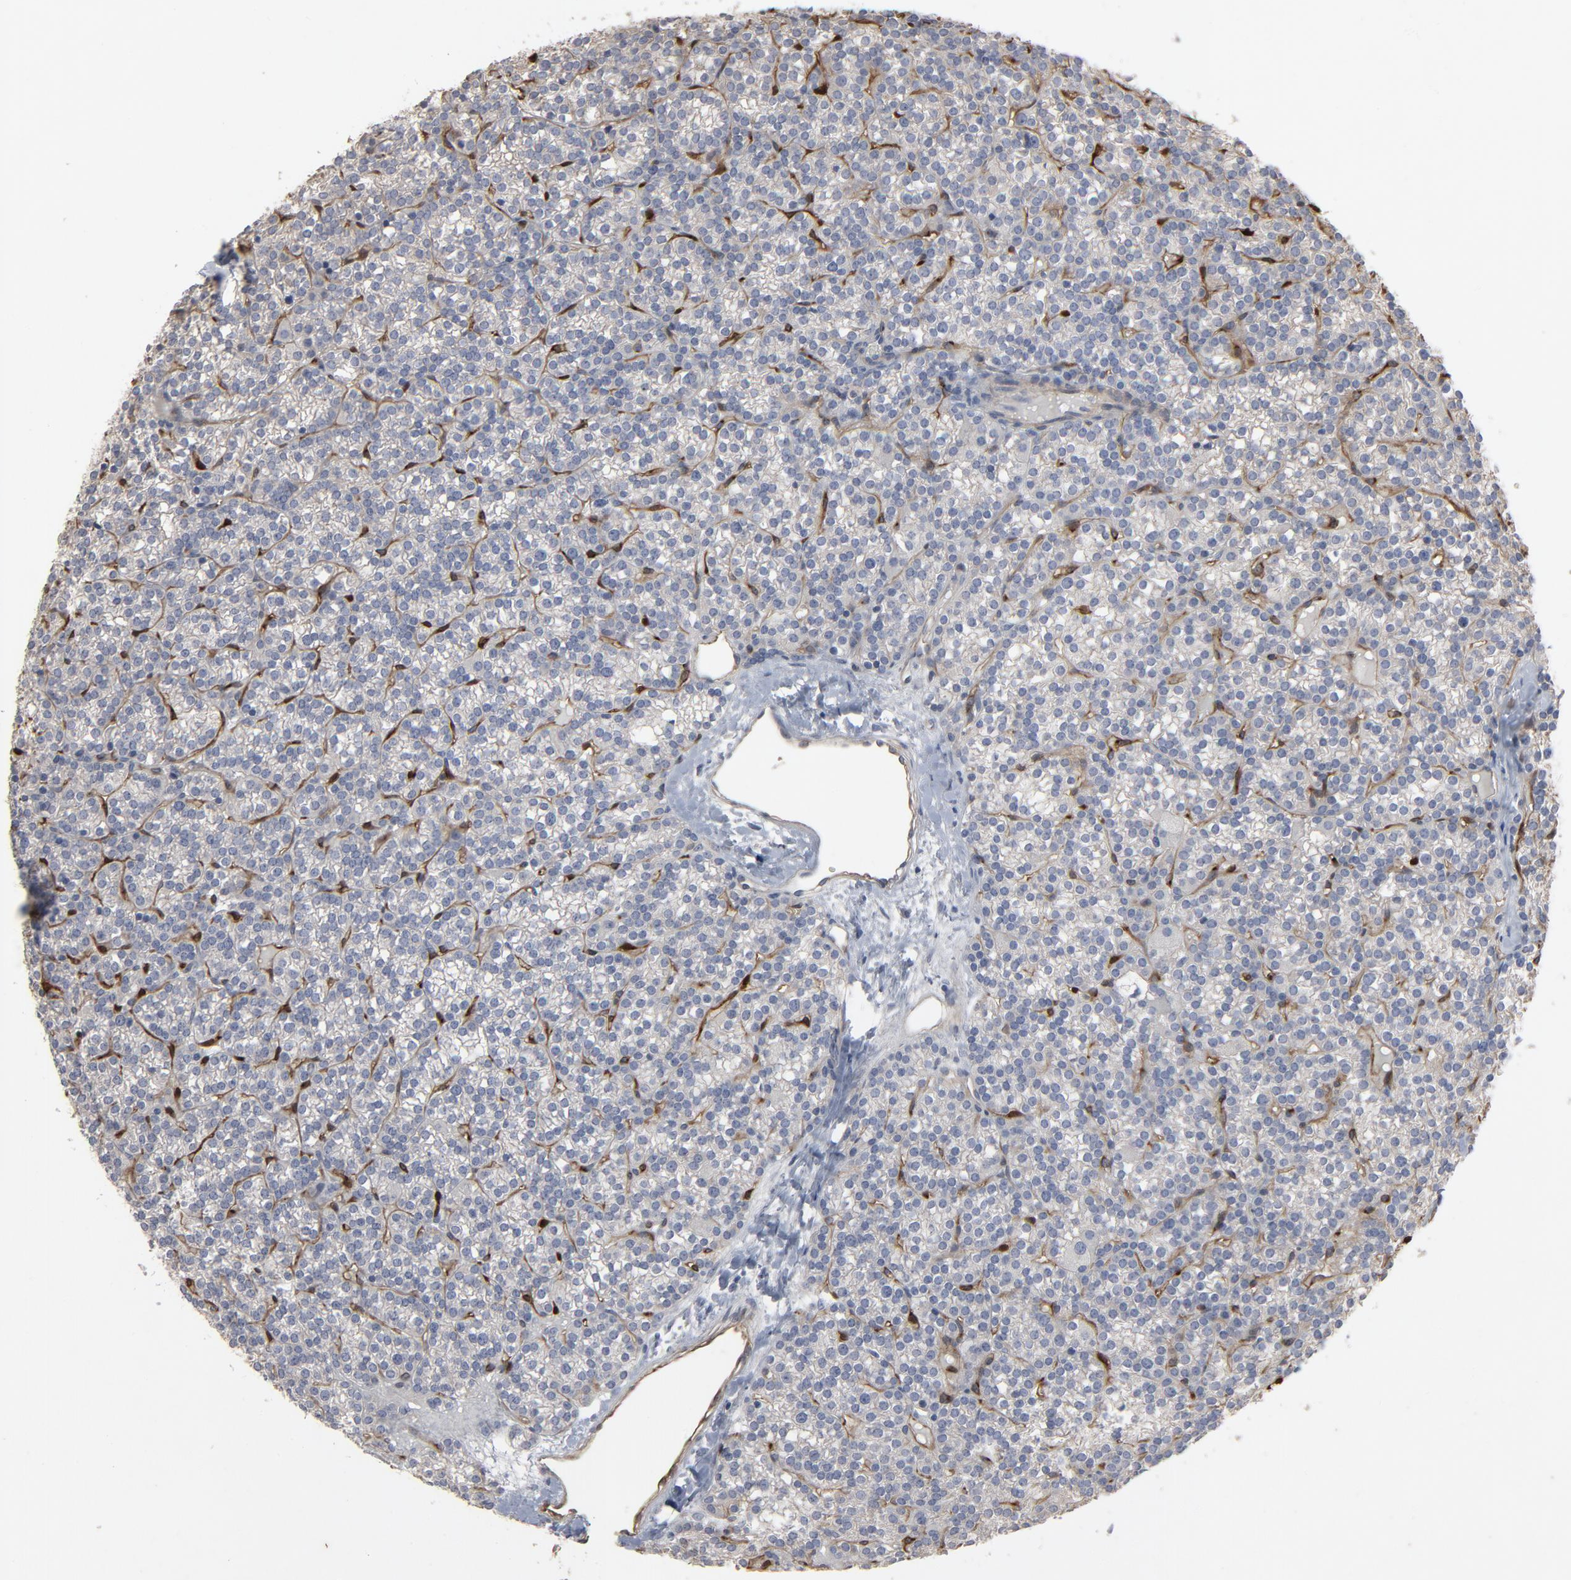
{"staining": {"intensity": "negative", "quantity": "none", "location": "none"}, "tissue": "parathyroid gland", "cell_type": "Glandular cells", "image_type": "normal", "snomed": [{"axis": "morphology", "description": "Normal tissue, NOS"}, {"axis": "topography", "description": "Parathyroid gland"}], "caption": "A high-resolution image shows immunohistochemistry staining of normal parathyroid gland, which reveals no significant positivity in glandular cells.", "gene": "KDR", "patient": {"sex": "female", "age": 50}}